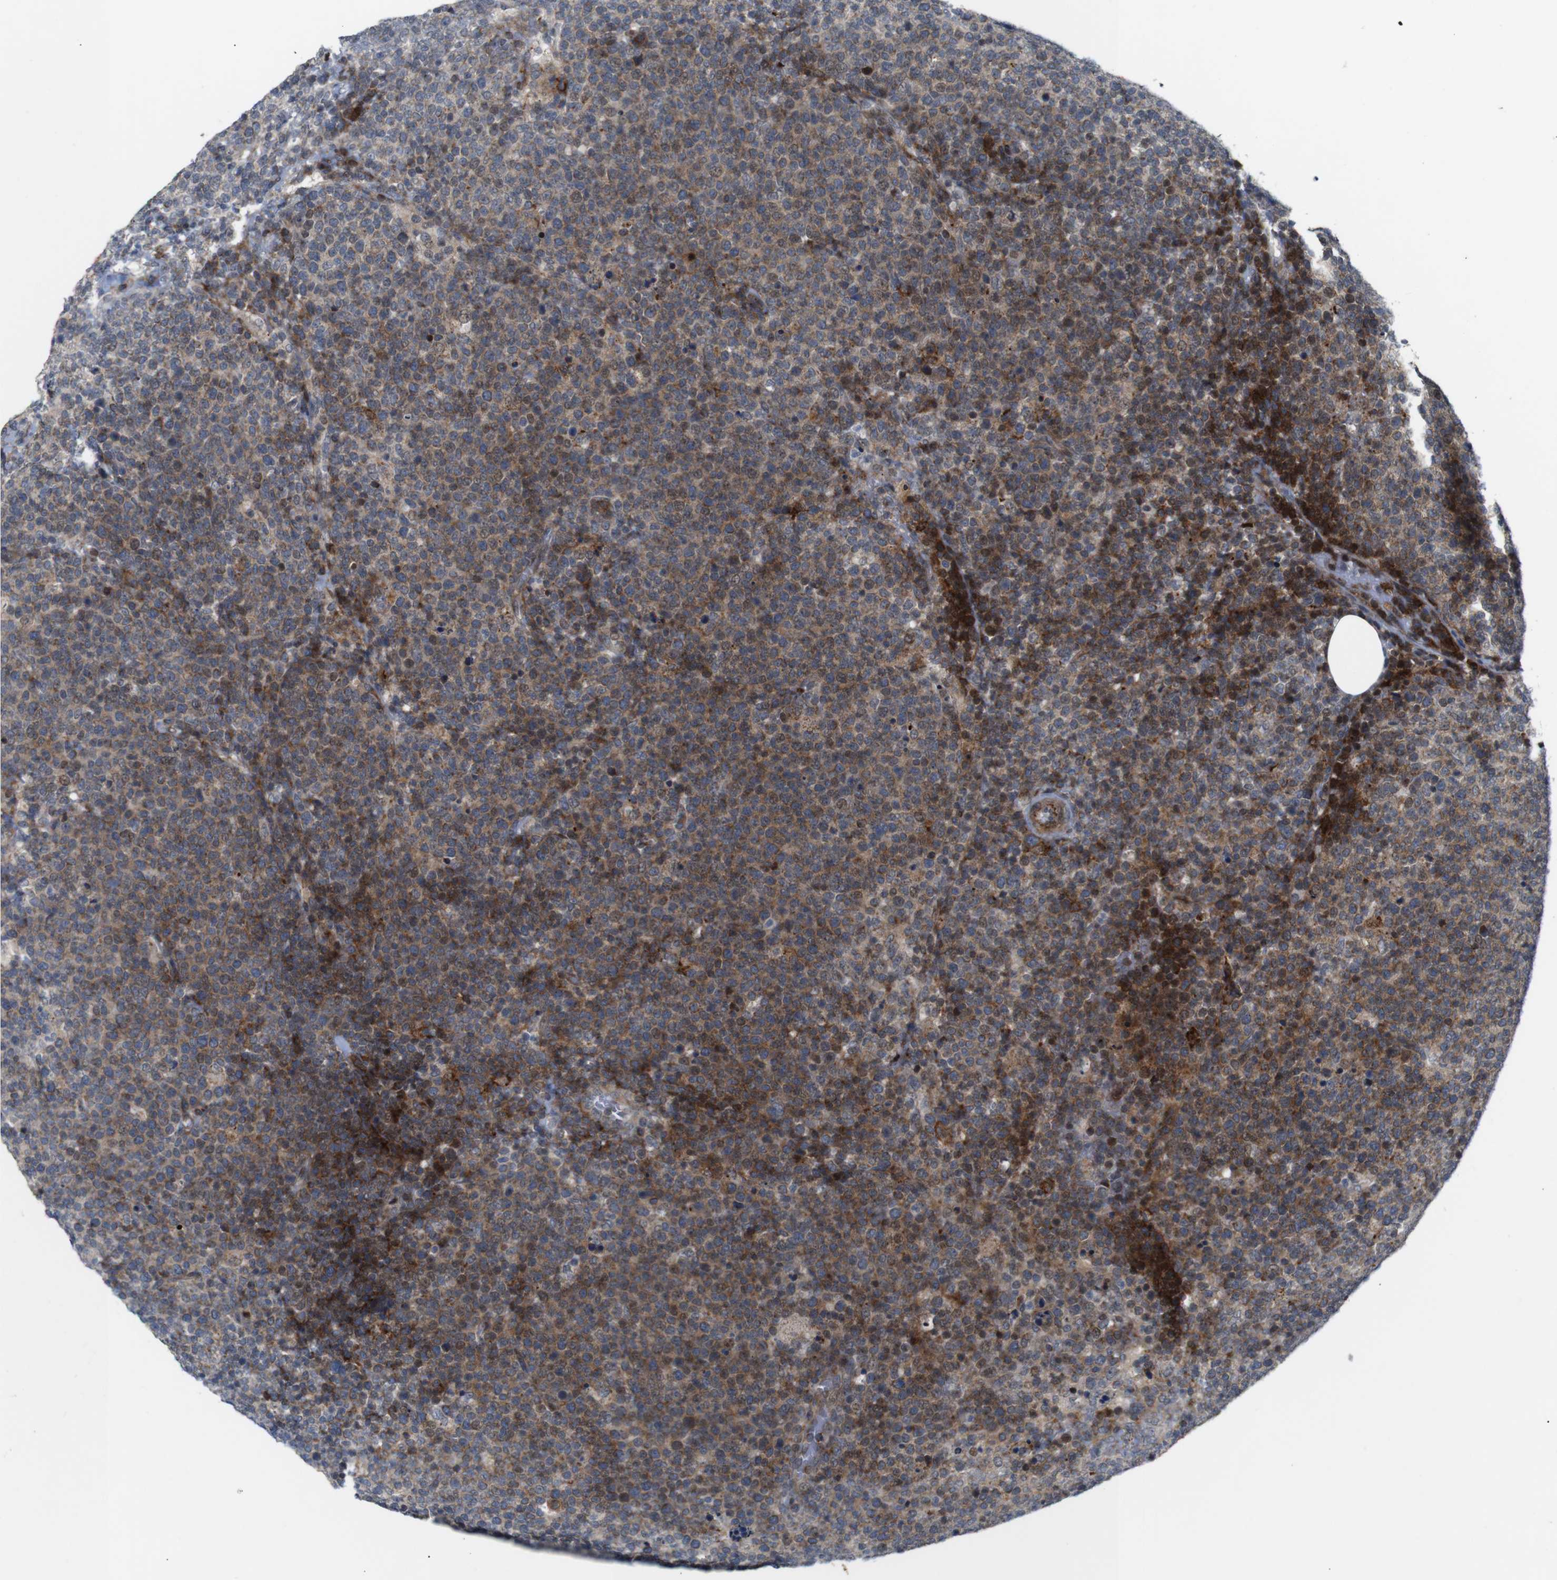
{"staining": {"intensity": "weak", "quantity": ">75%", "location": "cytoplasmic/membranous,nuclear"}, "tissue": "lymphoma", "cell_type": "Tumor cells", "image_type": "cancer", "snomed": [{"axis": "morphology", "description": "Malignant lymphoma, non-Hodgkin's type, High grade"}, {"axis": "topography", "description": "Lymph node"}], "caption": "The immunohistochemical stain labels weak cytoplasmic/membranous and nuclear staining in tumor cells of malignant lymphoma, non-Hodgkin's type (high-grade) tissue.", "gene": "ATP7B", "patient": {"sex": "male", "age": 61}}